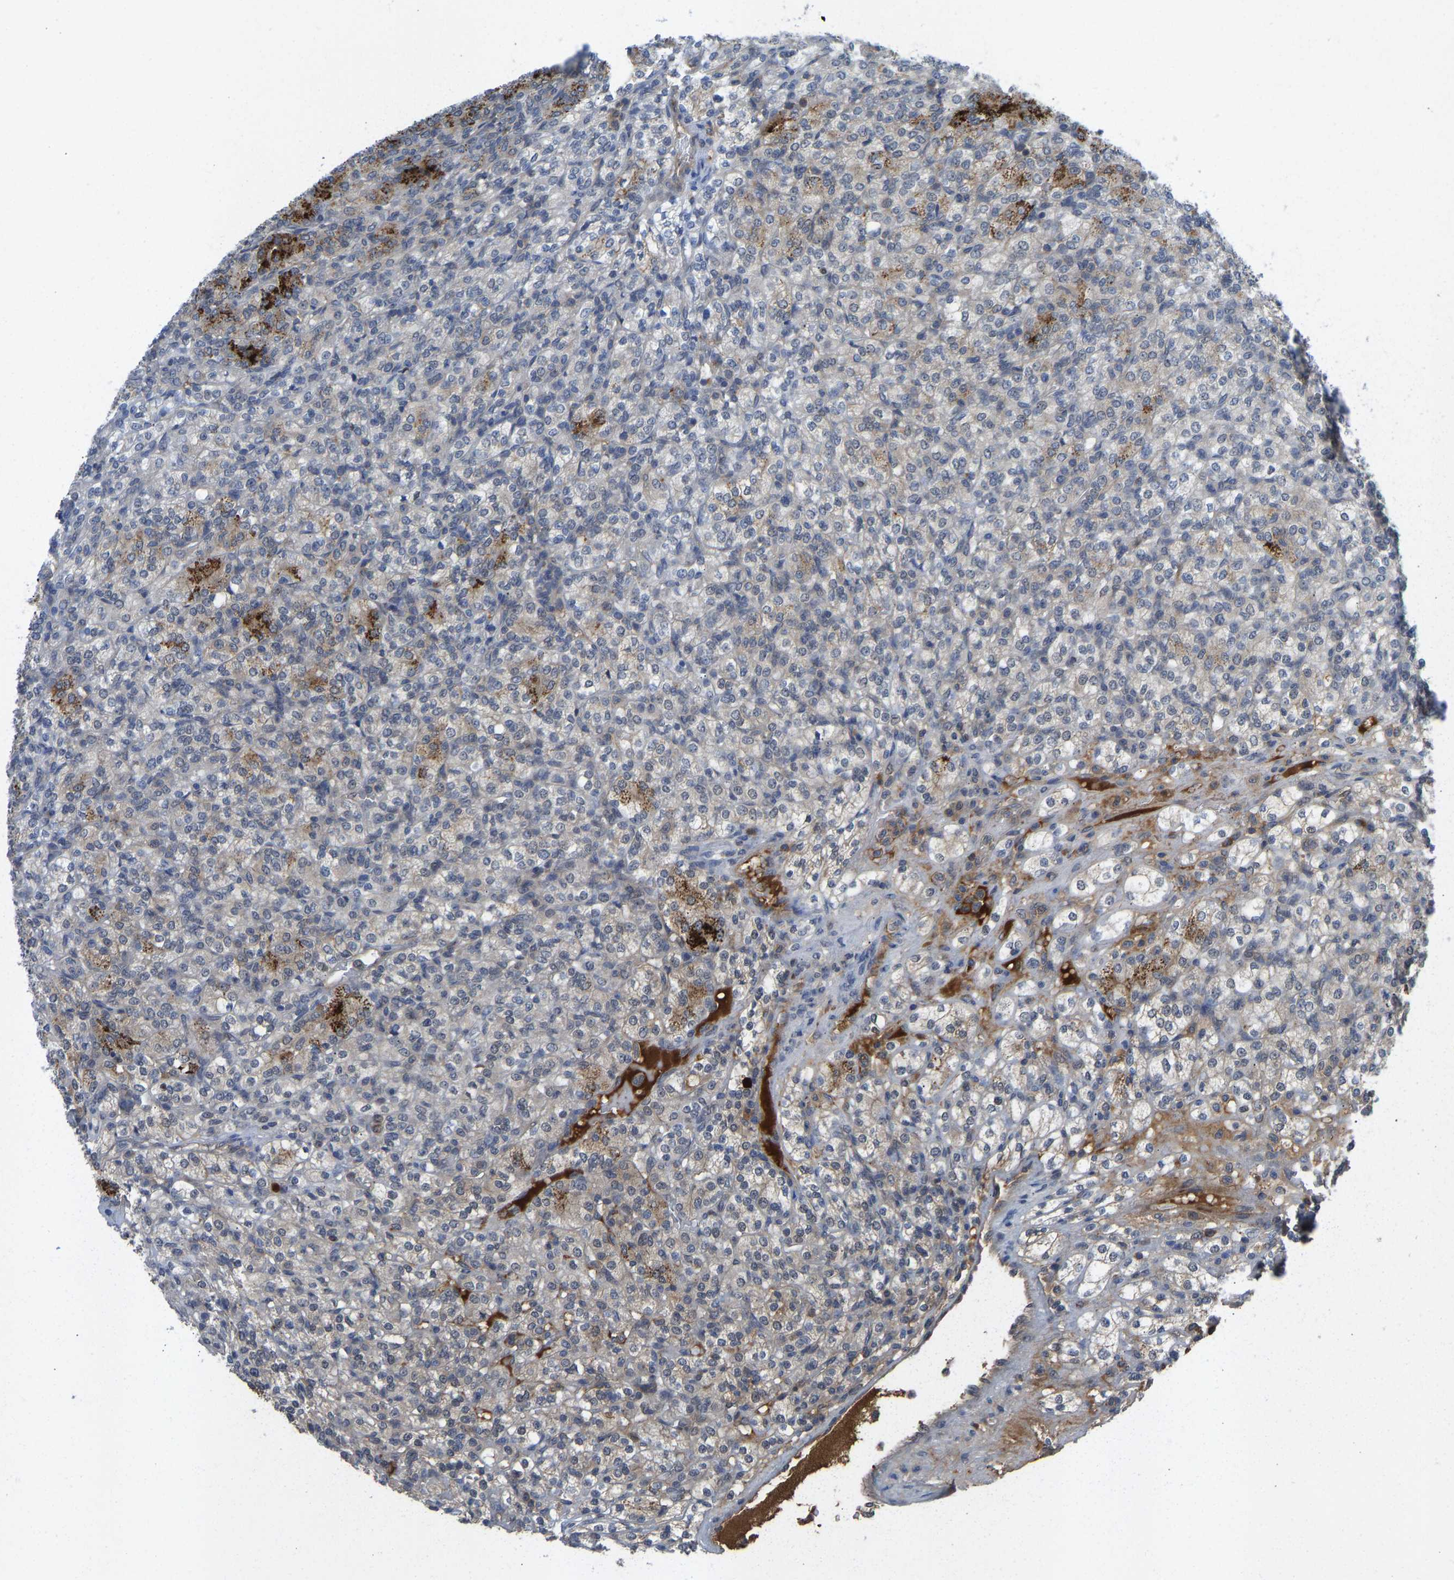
{"staining": {"intensity": "strong", "quantity": "<25%", "location": "cytoplasmic/membranous"}, "tissue": "renal cancer", "cell_type": "Tumor cells", "image_type": "cancer", "snomed": [{"axis": "morphology", "description": "Adenocarcinoma, NOS"}, {"axis": "topography", "description": "Kidney"}], "caption": "Immunohistochemistry (IHC) (DAB) staining of renal cancer demonstrates strong cytoplasmic/membranous protein expression in about <25% of tumor cells.", "gene": "ZNF251", "patient": {"sex": "male", "age": 77}}